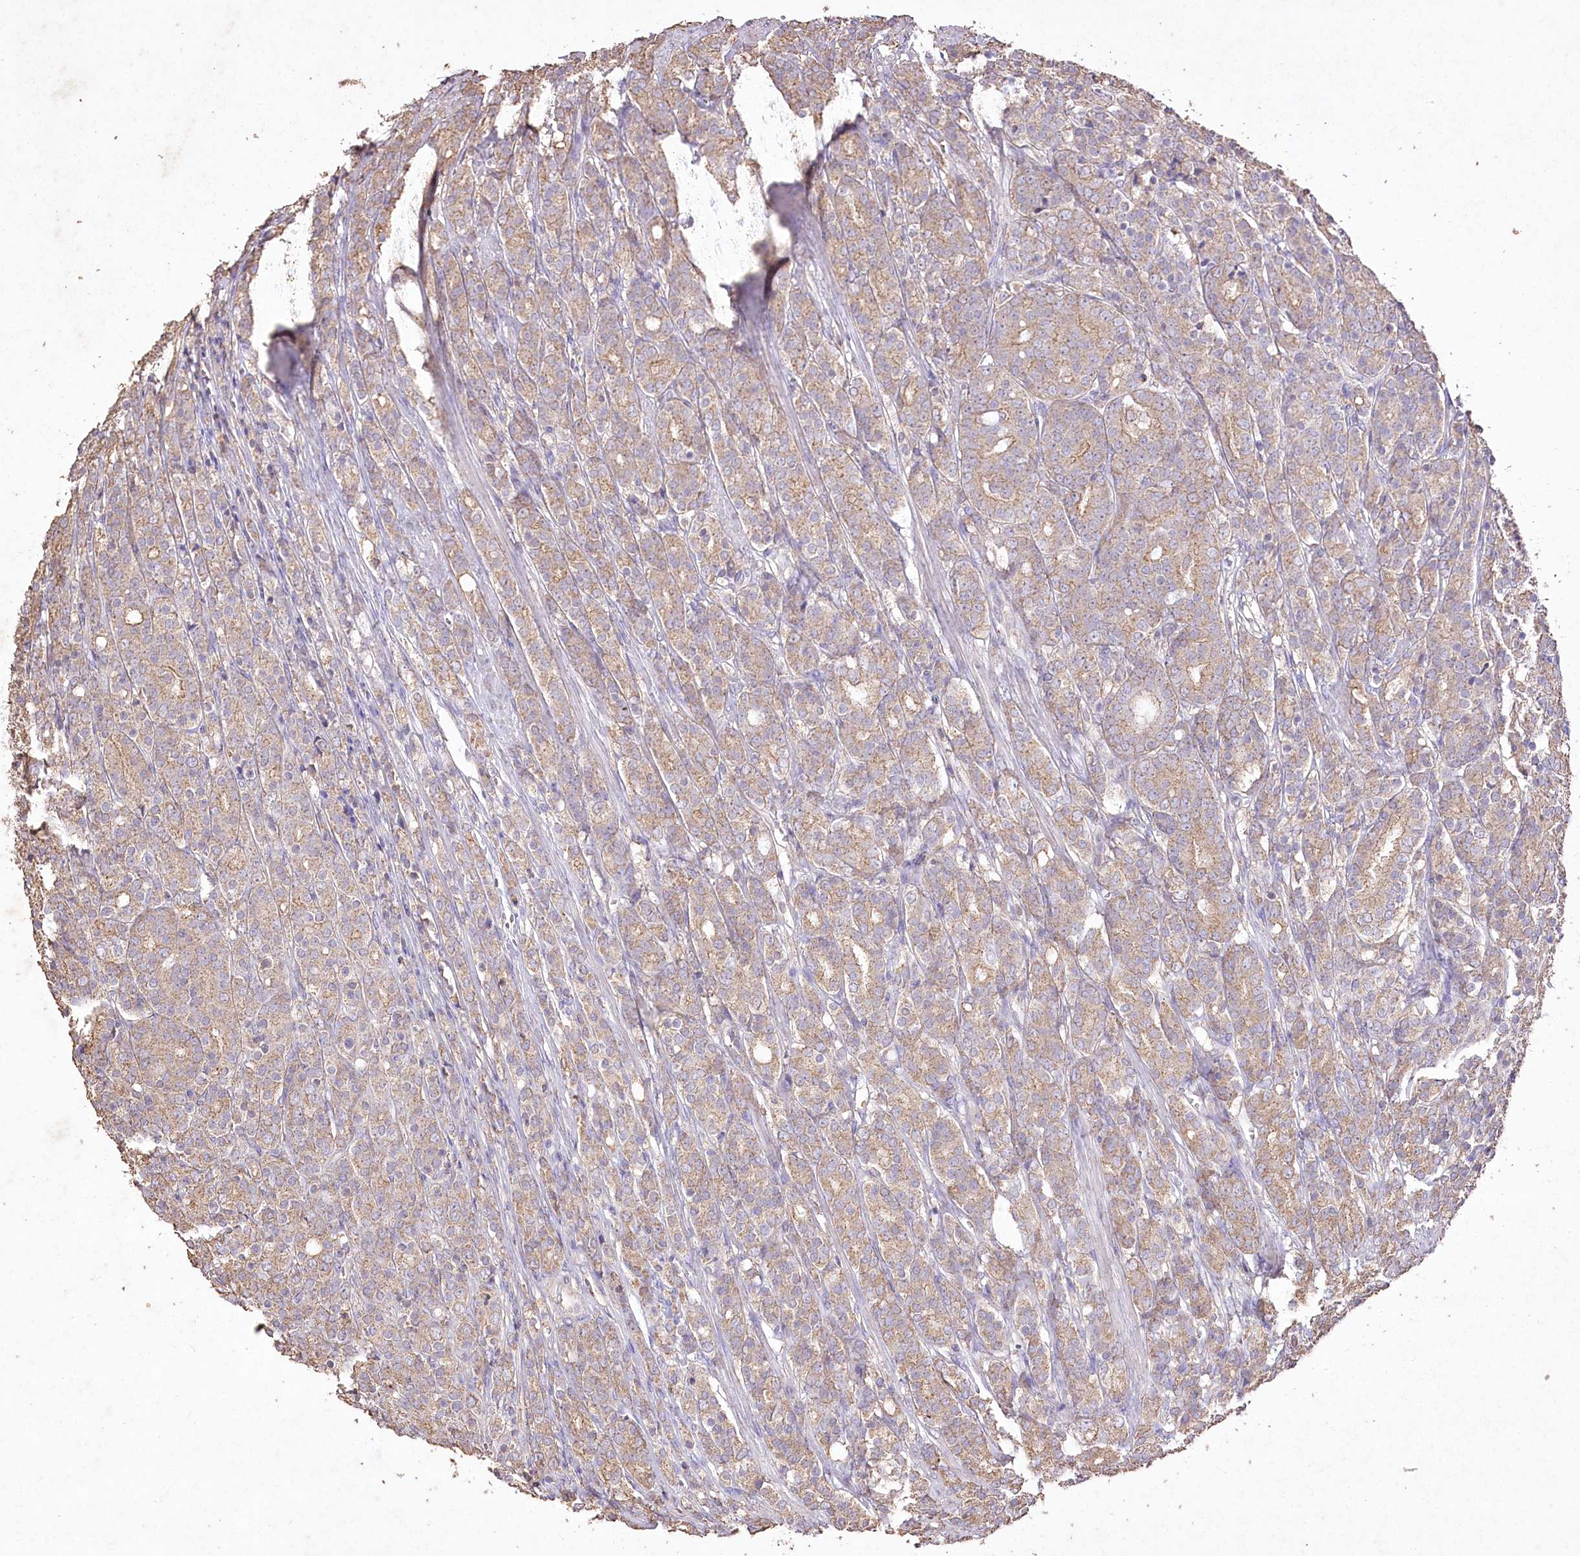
{"staining": {"intensity": "weak", "quantity": ">75%", "location": "cytoplasmic/membranous"}, "tissue": "prostate cancer", "cell_type": "Tumor cells", "image_type": "cancer", "snomed": [{"axis": "morphology", "description": "Adenocarcinoma, High grade"}, {"axis": "topography", "description": "Prostate"}], "caption": "High-grade adenocarcinoma (prostate) was stained to show a protein in brown. There is low levels of weak cytoplasmic/membranous expression in about >75% of tumor cells.", "gene": "IREB2", "patient": {"sex": "male", "age": 62}}